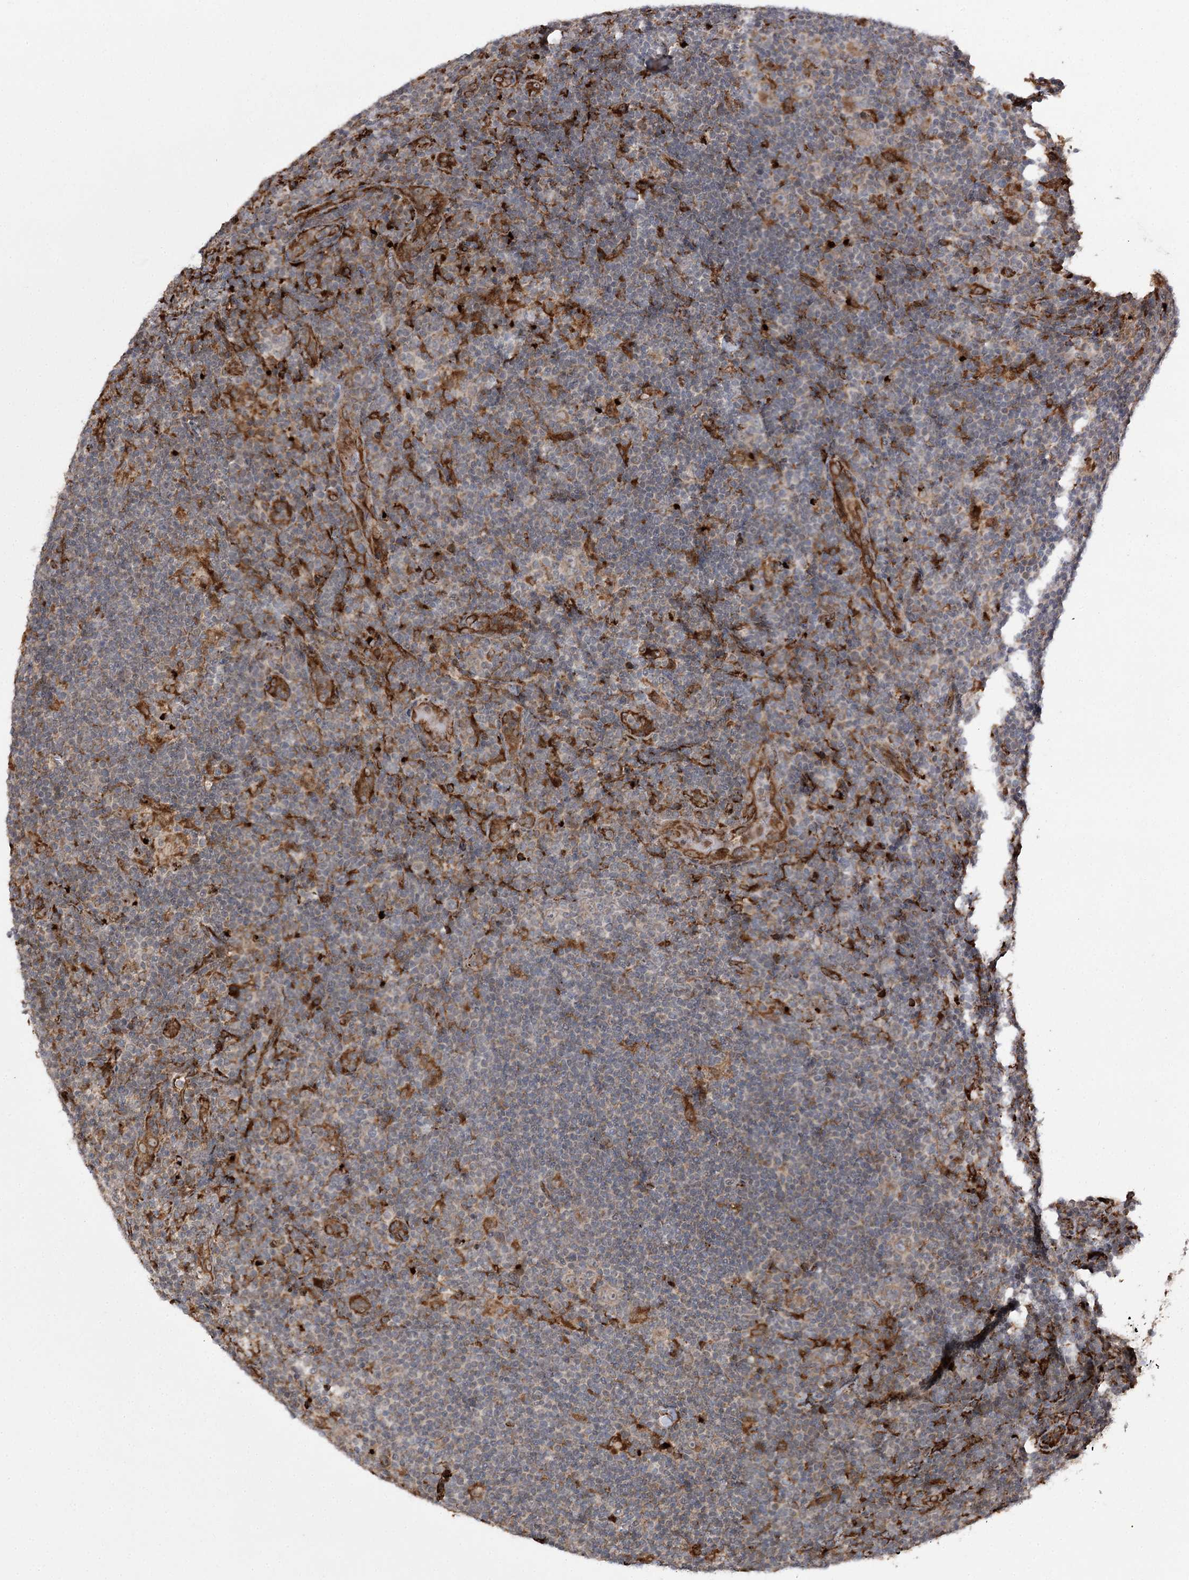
{"staining": {"intensity": "weak", "quantity": "25%-75%", "location": "cytoplasmic/membranous,nuclear"}, "tissue": "lymphoma", "cell_type": "Tumor cells", "image_type": "cancer", "snomed": [{"axis": "morphology", "description": "Hodgkin's disease, NOS"}, {"axis": "topography", "description": "Lymph node"}], "caption": "A histopathology image showing weak cytoplasmic/membranous and nuclear staining in about 25%-75% of tumor cells in Hodgkin's disease, as visualized by brown immunohistochemical staining.", "gene": "FANCL", "patient": {"sex": "female", "age": 57}}